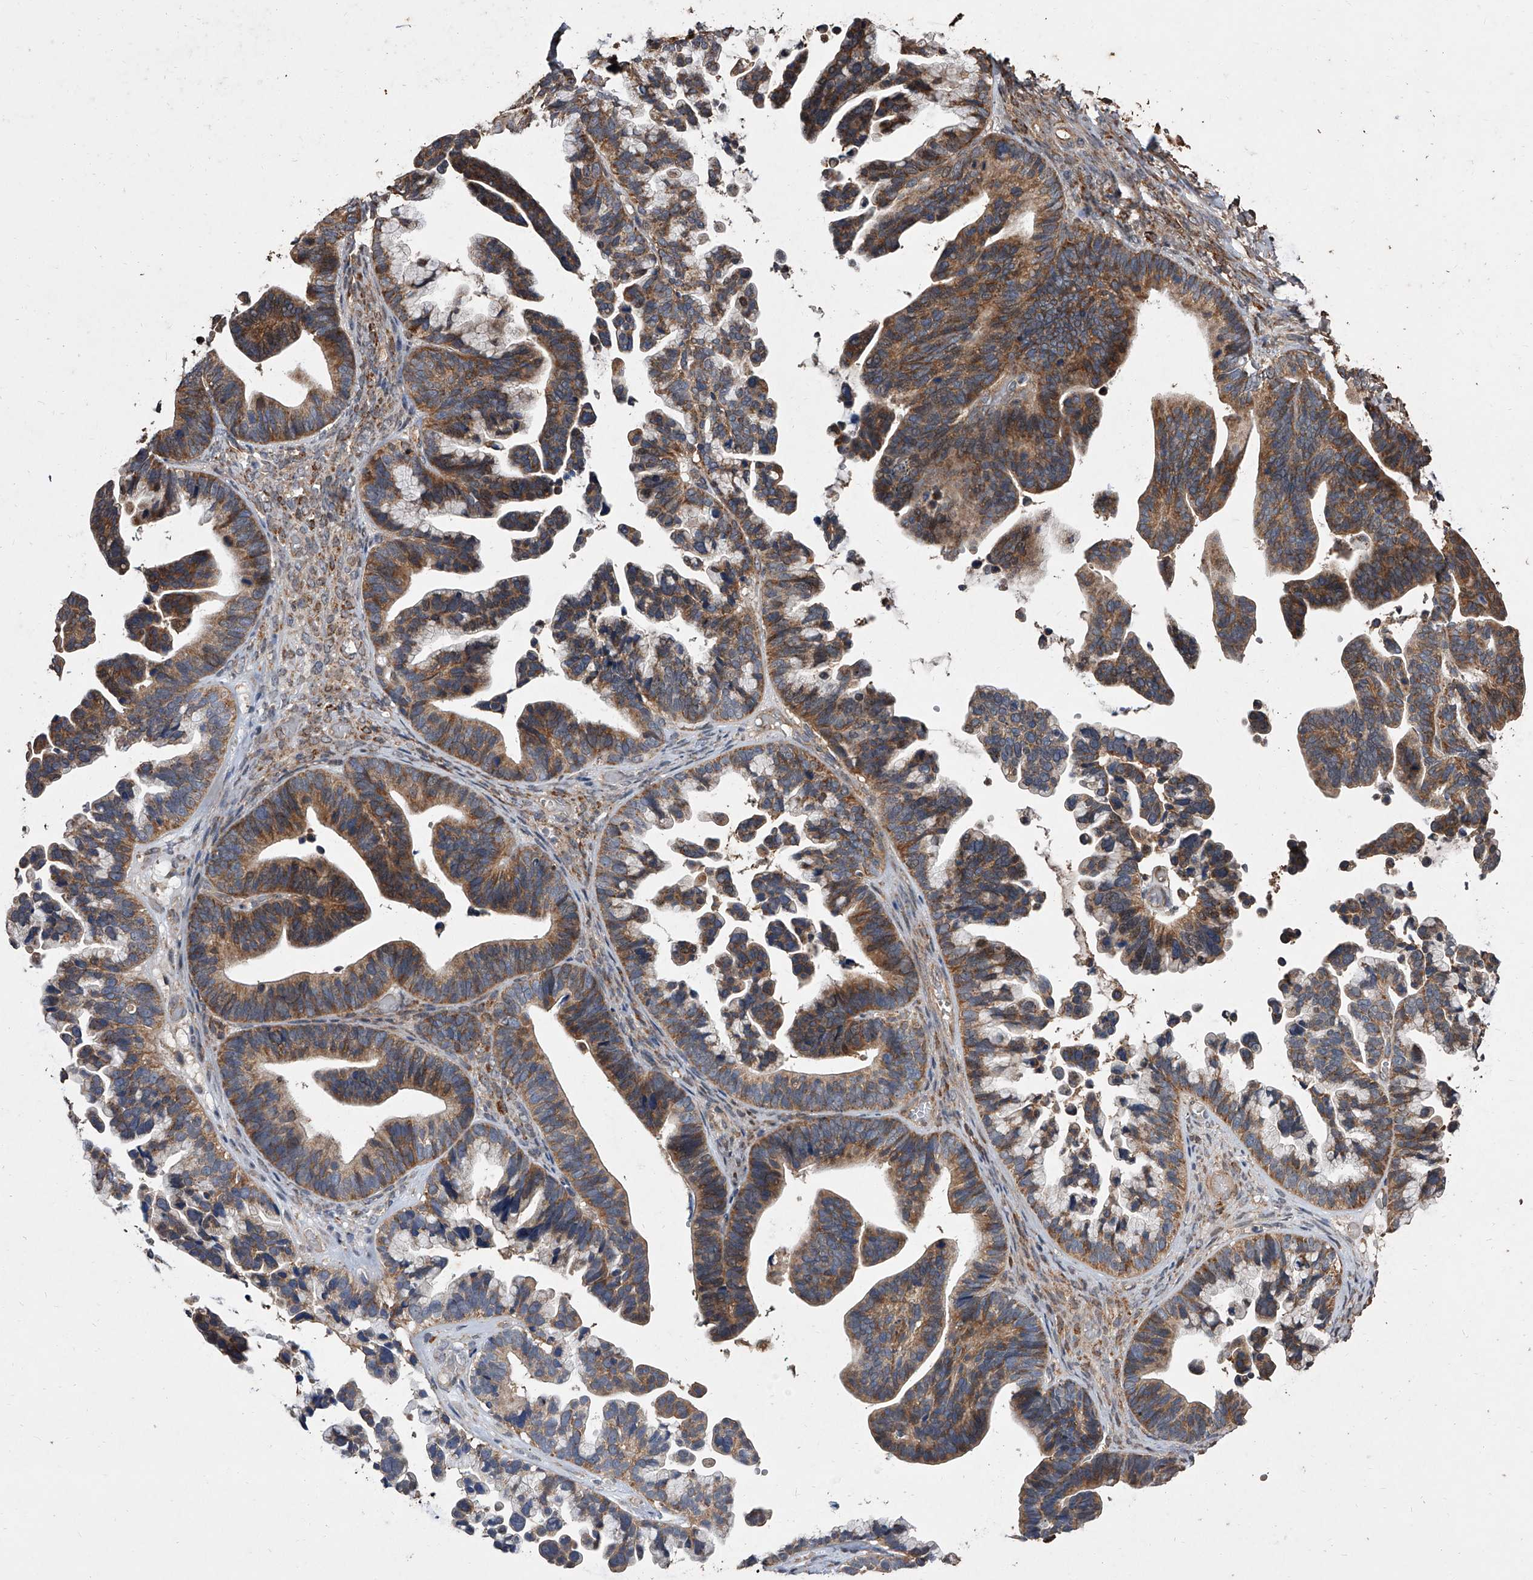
{"staining": {"intensity": "moderate", "quantity": ">75%", "location": "cytoplasmic/membranous"}, "tissue": "ovarian cancer", "cell_type": "Tumor cells", "image_type": "cancer", "snomed": [{"axis": "morphology", "description": "Cystadenocarcinoma, serous, NOS"}, {"axis": "topography", "description": "Ovary"}], "caption": "Immunohistochemical staining of ovarian serous cystadenocarcinoma reveals moderate cytoplasmic/membranous protein positivity in about >75% of tumor cells. Nuclei are stained in blue.", "gene": "LTV1", "patient": {"sex": "female", "age": 56}}